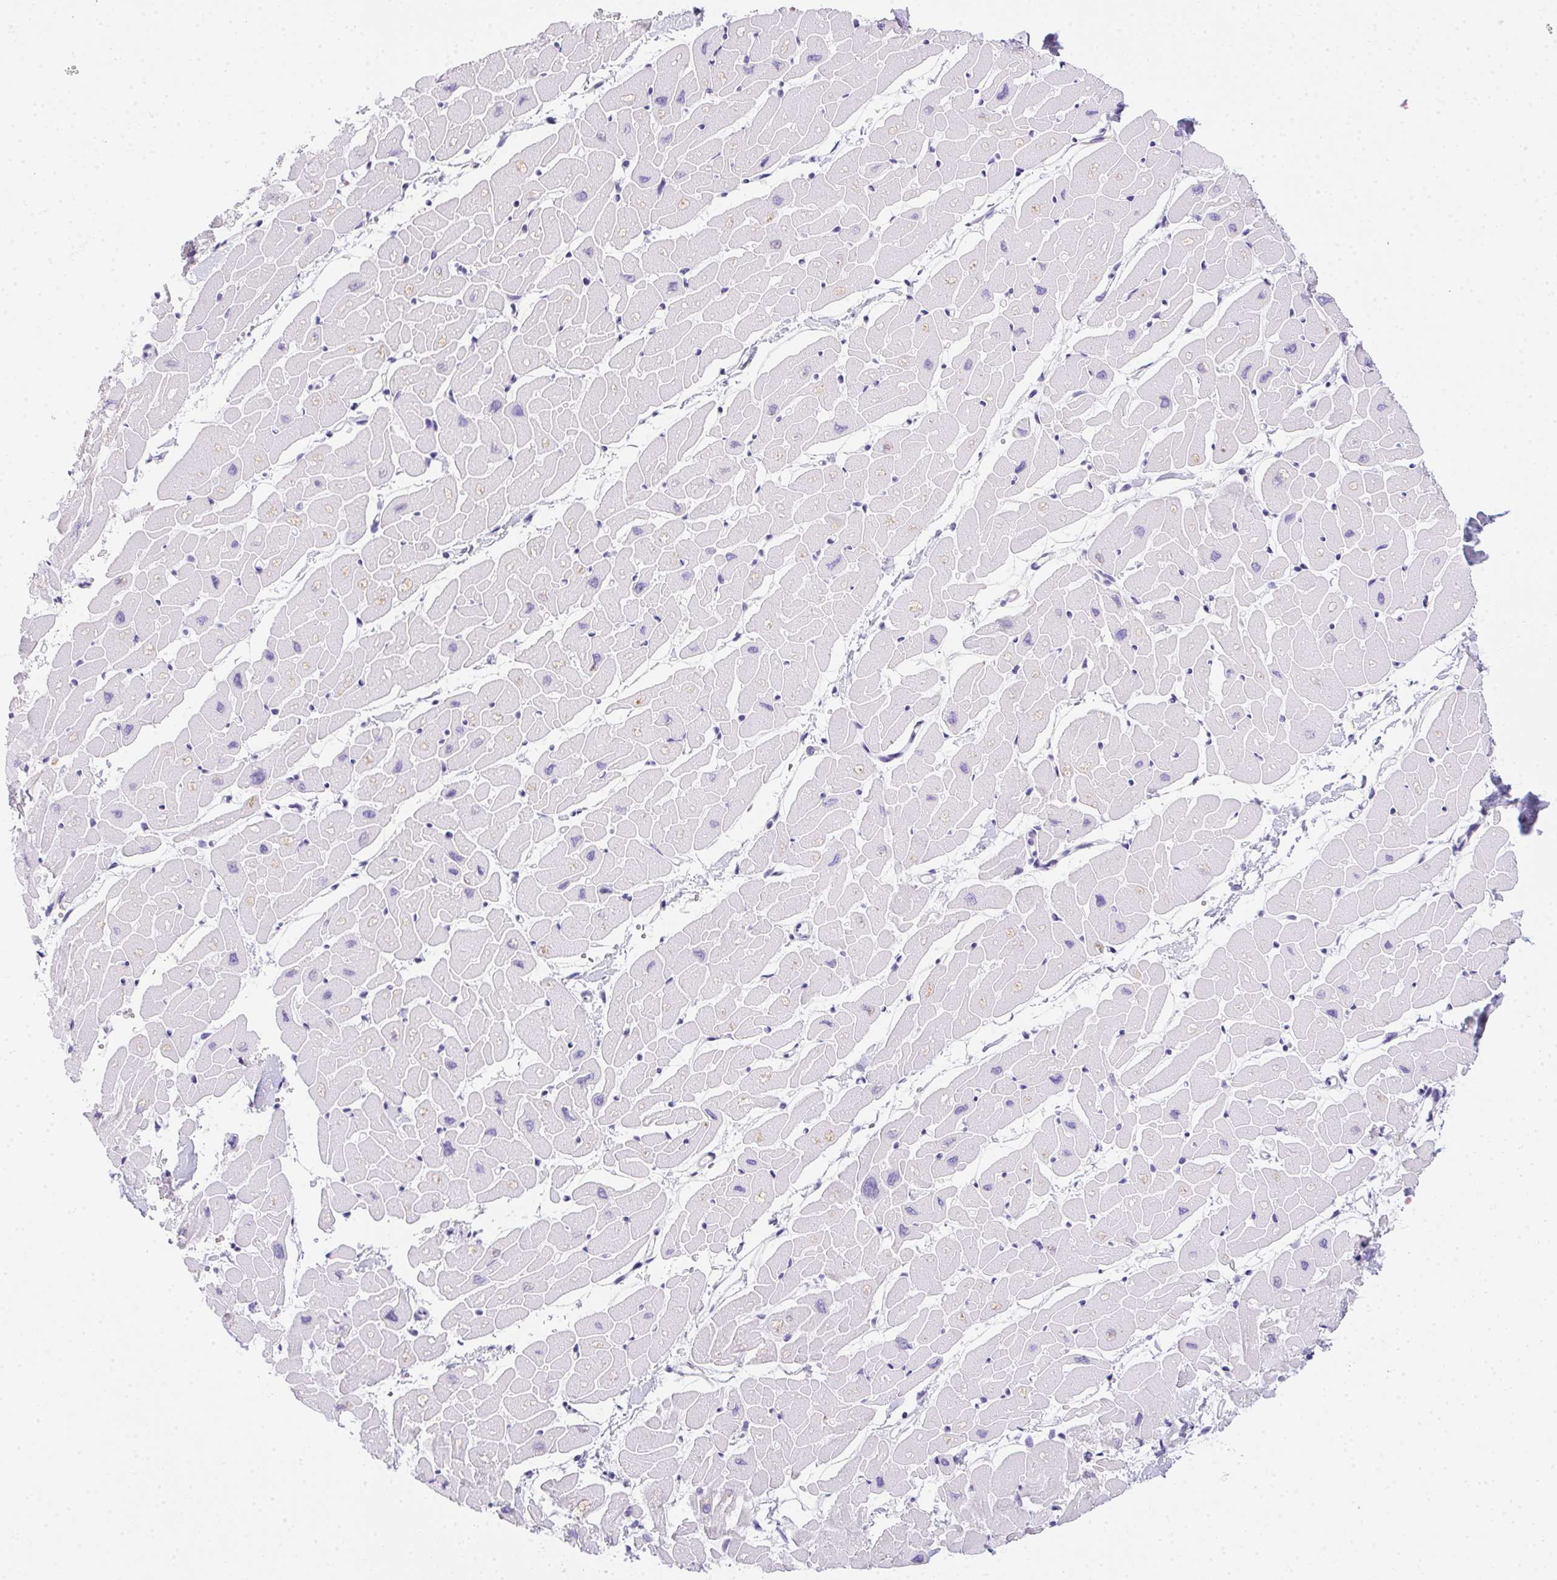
{"staining": {"intensity": "negative", "quantity": "none", "location": "none"}, "tissue": "heart muscle", "cell_type": "Cardiomyocytes", "image_type": "normal", "snomed": [{"axis": "morphology", "description": "Normal tissue, NOS"}, {"axis": "topography", "description": "Heart"}], "caption": "High power microscopy photomicrograph of an immunohistochemistry image of benign heart muscle, revealing no significant positivity in cardiomyocytes.", "gene": "SPACA5B", "patient": {"sex": "male", "age": 57}}